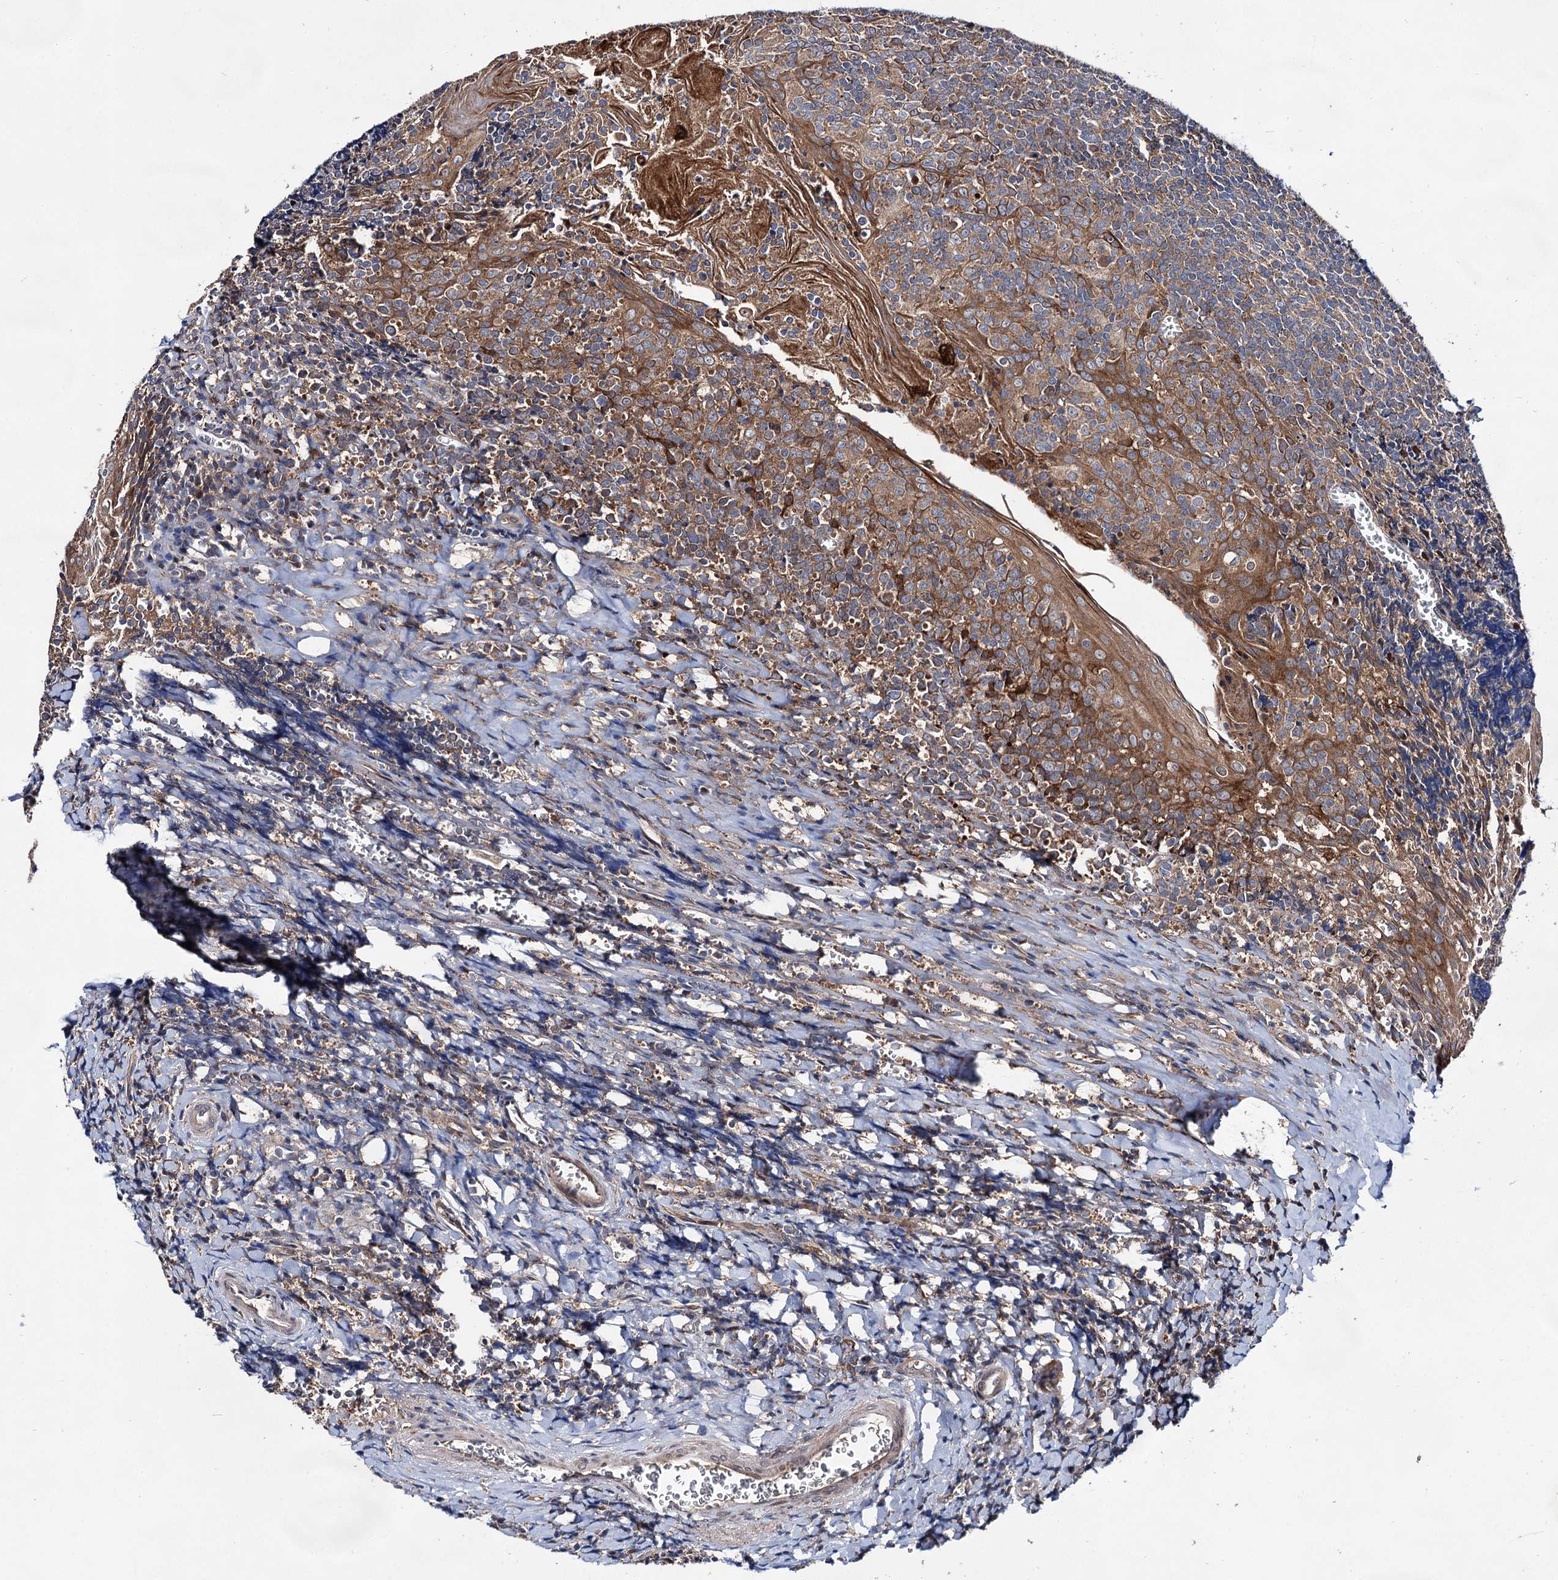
{"staining": {"intensity": "moderate", "quantity": ">75%", "location": "cytoplasmic/membranous"}, "tissue": "tonsil", "cell_type": "Germinal center cells", "image_type": "normal", "snomed": [{"axis": "morphology", "description": "Normal tissue, NOS"}, {"axis": "topography", "description": "Tonsil"}], "caption": "A micrograph showing moderate cytoplasmic/membranous expression in approximately >75% of germinal center cells in unremarkable tonsil, as visualized by brown immunohistochemical staining.", "gene": "NAA25", "patient": {"sex": "male", "age": 27}}